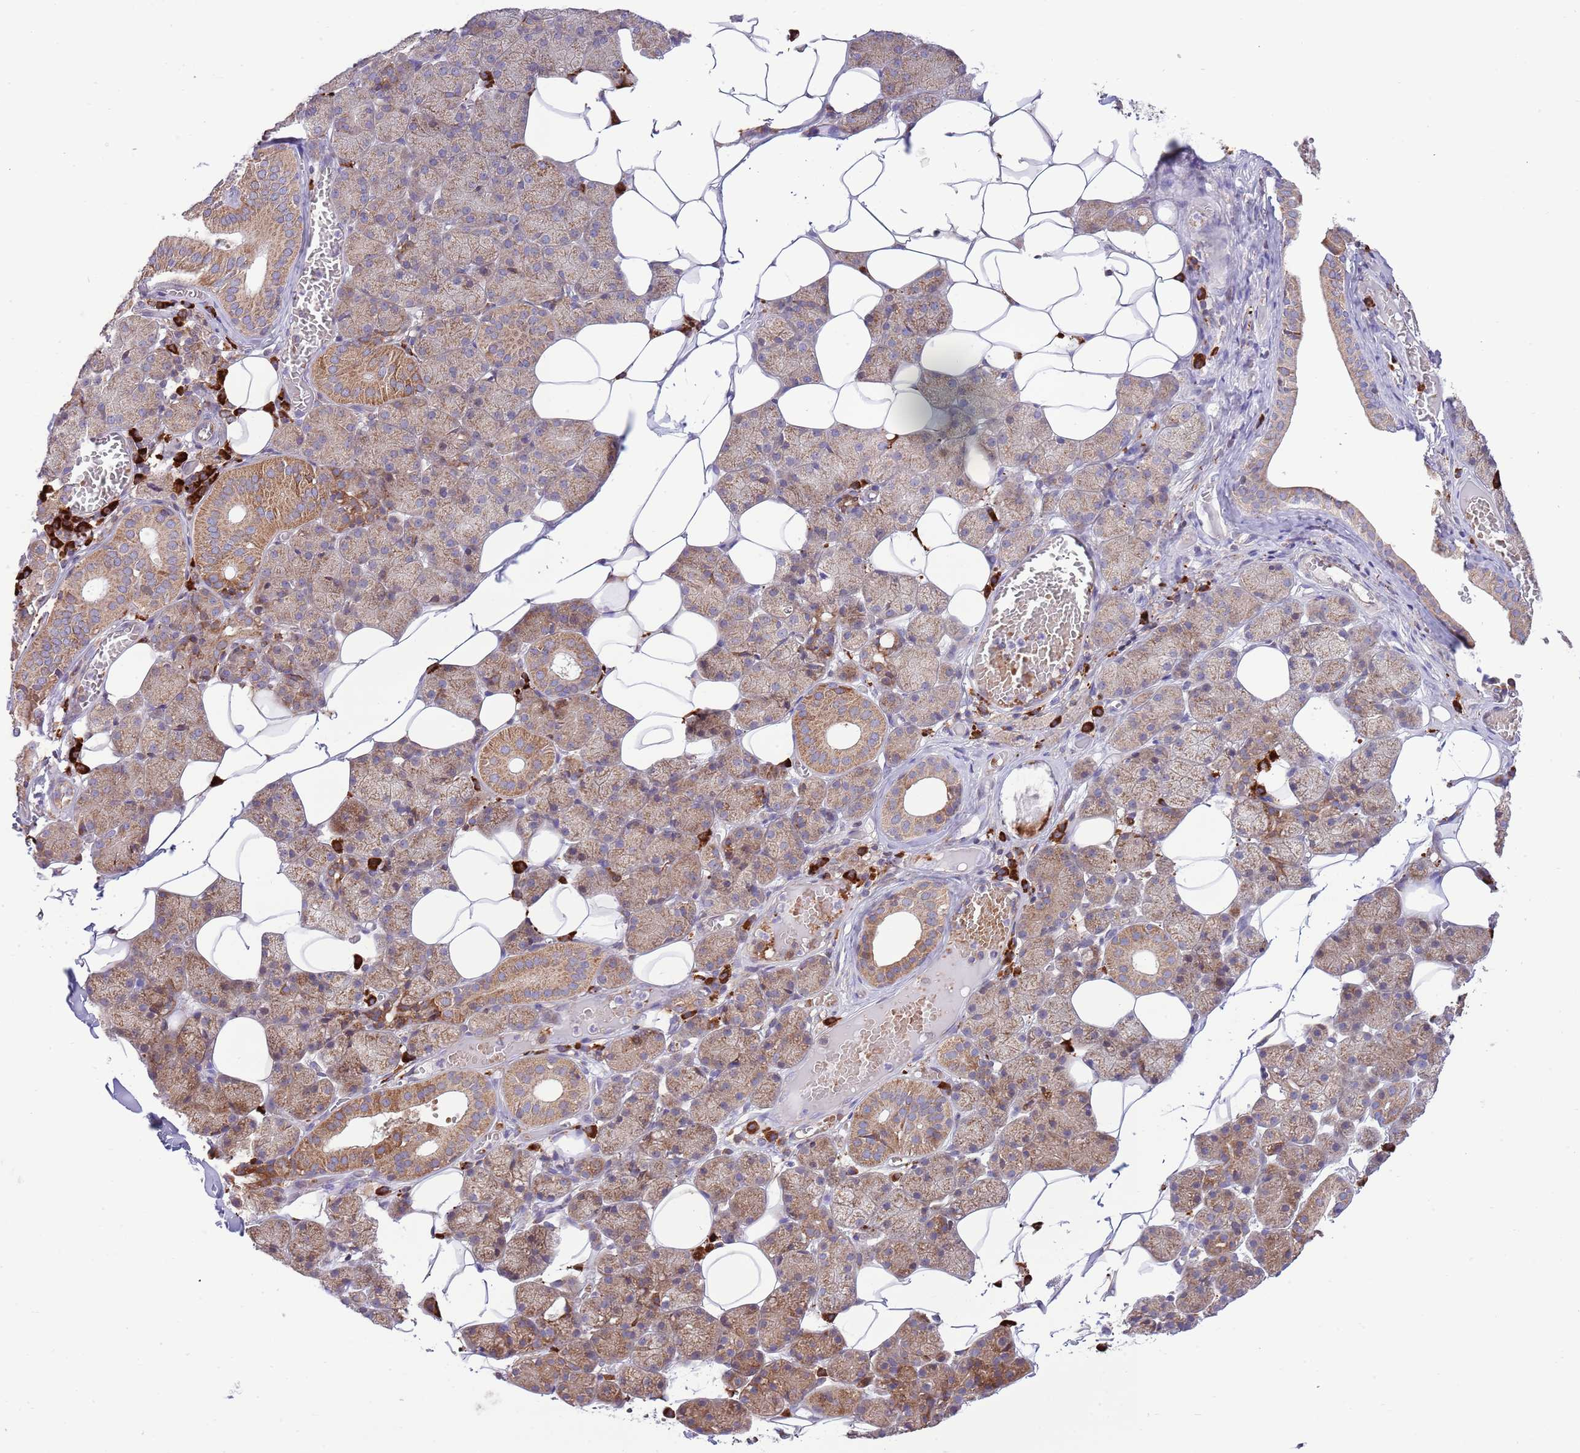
{"staining": {"intensity": "moderate", "quantity": "25%-75%", "location": "cytoplasmic/membranous"}, "tissue": "salivary gland", "cell_type": "Glandular cells", "image_type": "normal", "snomed": [{"axis": "morphology", "description": "Normal tissue, NOS"}, {"axis": "topography", "description": "Salivary gland"}], "caption": "DAB immunohistochemical staining of benign human salivary gland shows moderate cytoplasmic/membranous protein positivity in about 25%-75% of glandular cells.", "gene": "DAND5", "patient": {"sex": "female", "age": 33}}